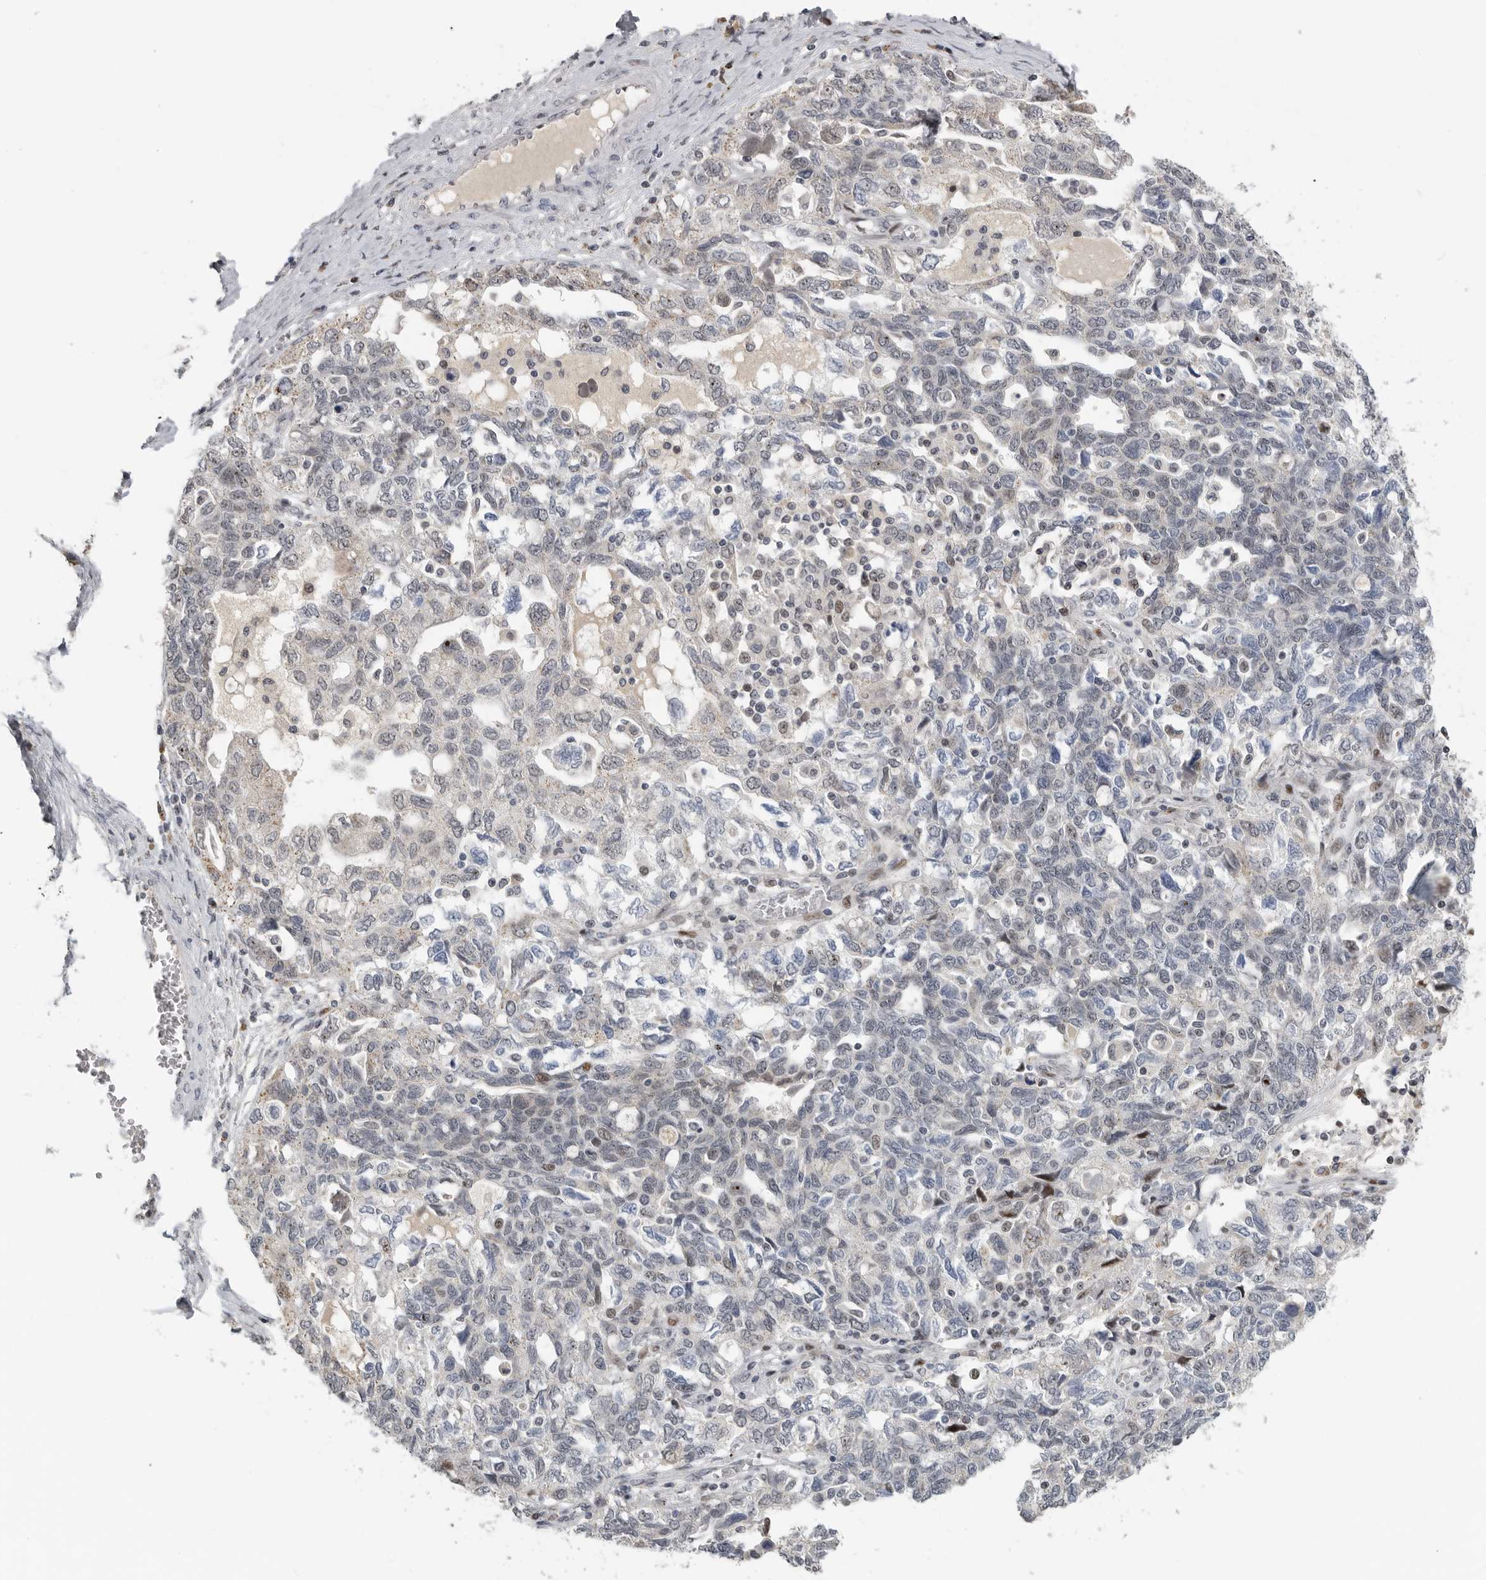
{"staining": {"intensity": "negative", "quantity": "none", "location": "none"}, "tissue": "ovarian cancer", "cell_type": "Tumor cells", "image_type": "cancer", "snomed": [{"axis": "morphology", "description": "Carcinoma, NOS"}, {"axis": "morphology", "description": "Cystadenocarcinoma, serous, NOS"}, {"axis": "topography", "description": "Ovary"}], "caption": "A micrograph of human ovarian cancer (carcinoma) is negative for staining in tumor cells.", "gene": "PCMTD1", "patient": {"sex": "female", "age": 69}}